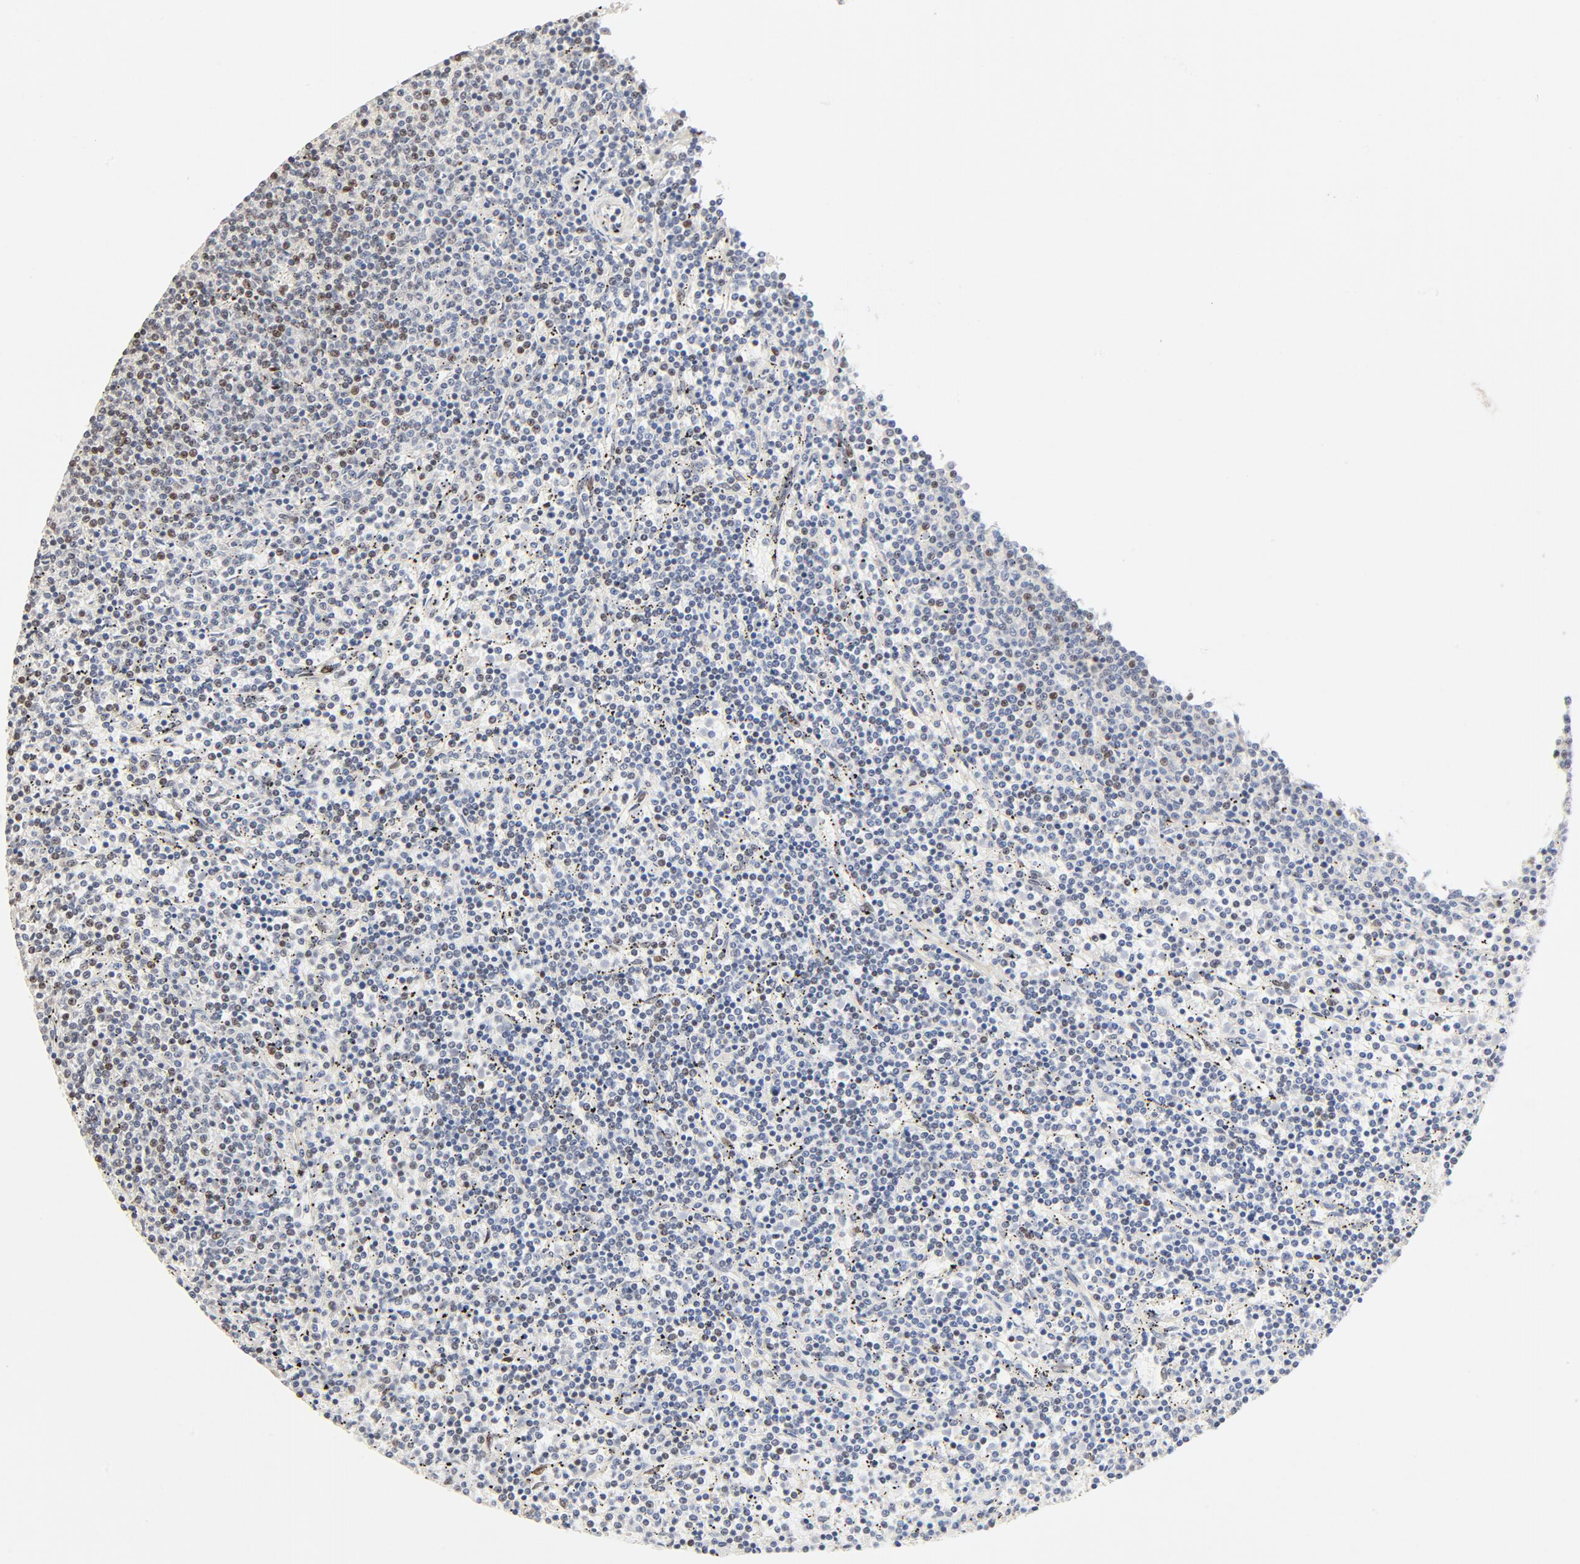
{"staining": {"intensity": "weak", "quantity": "<25%", "location": "nuclear"}, "tissue": "lymphoma", "cell_type": "Tumor cells", "image_type": "cancer", "snomed": [{"axis": "morphology", "description": "Malignant lymphoma, non-Hodgkin's type, Low grade"}, {"axis": "topography", "description": "Spleen"}], "caption": "Lymphoma was stained to show a protein in brown. There is no significant positivity in tumor cells.", "gene": "GTF2I", "patient": {"sex": "female", "age": 50}}